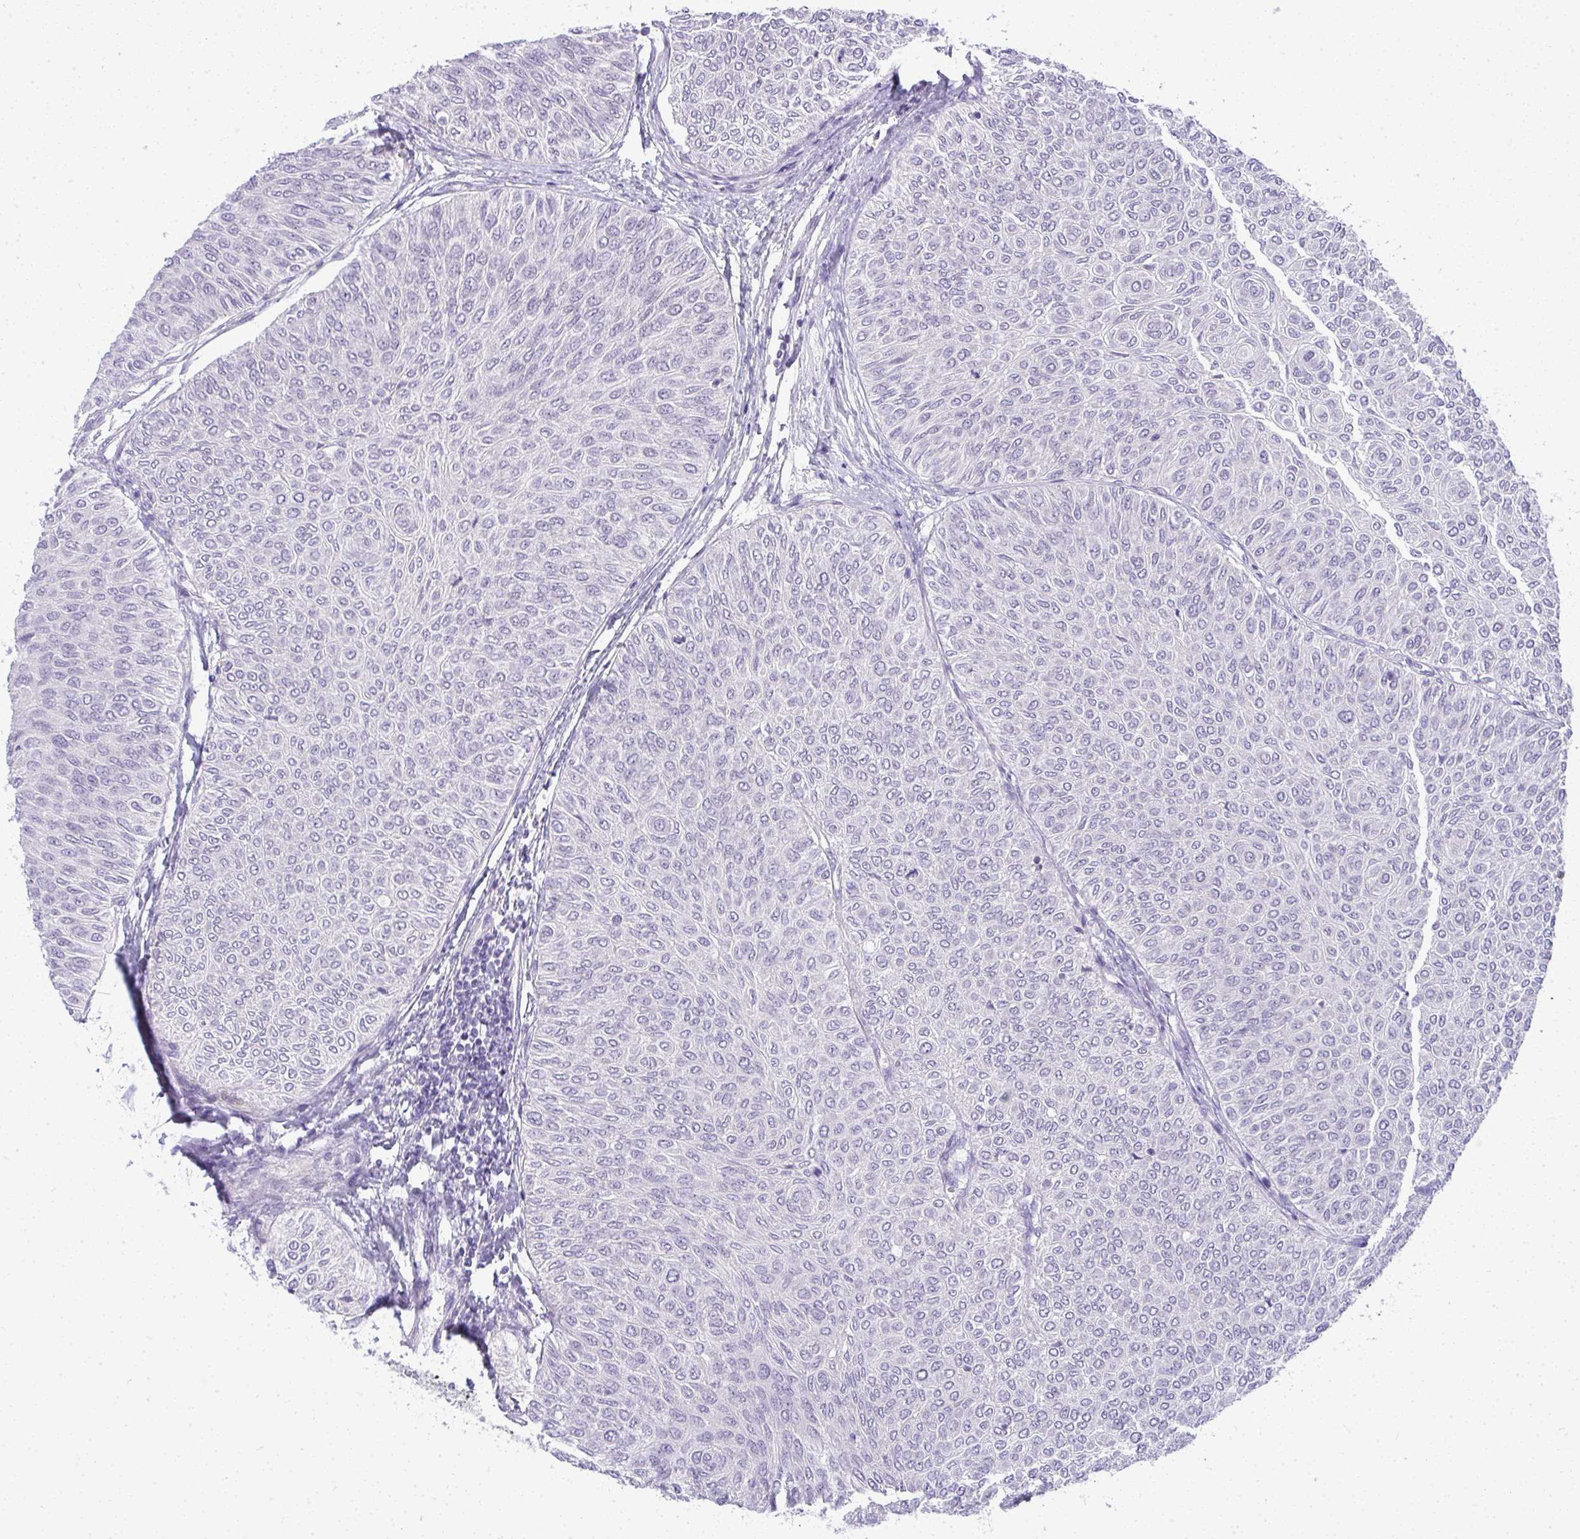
{"staining": {"intensity": "negative", "quantity": "none", "location": "none"}, "tissue": "urothelial cancer", "cell_type": "Tumor cells", "image_type": "cancer", "snomed": [{"axis": "morphology", "description": "Urothelial carcinoma, Low grade"}, {"axis": "topography", "description": "Urinary bladder"}], "caption": "Immunohistochemistry (IHC) photomicrograph of low-grade urothelial carcinoma stained for a protein (brown), which shows no positivity in tumor cells.", "gene": "TMEM82", "patient": {"sex": "male", "age": 78}}